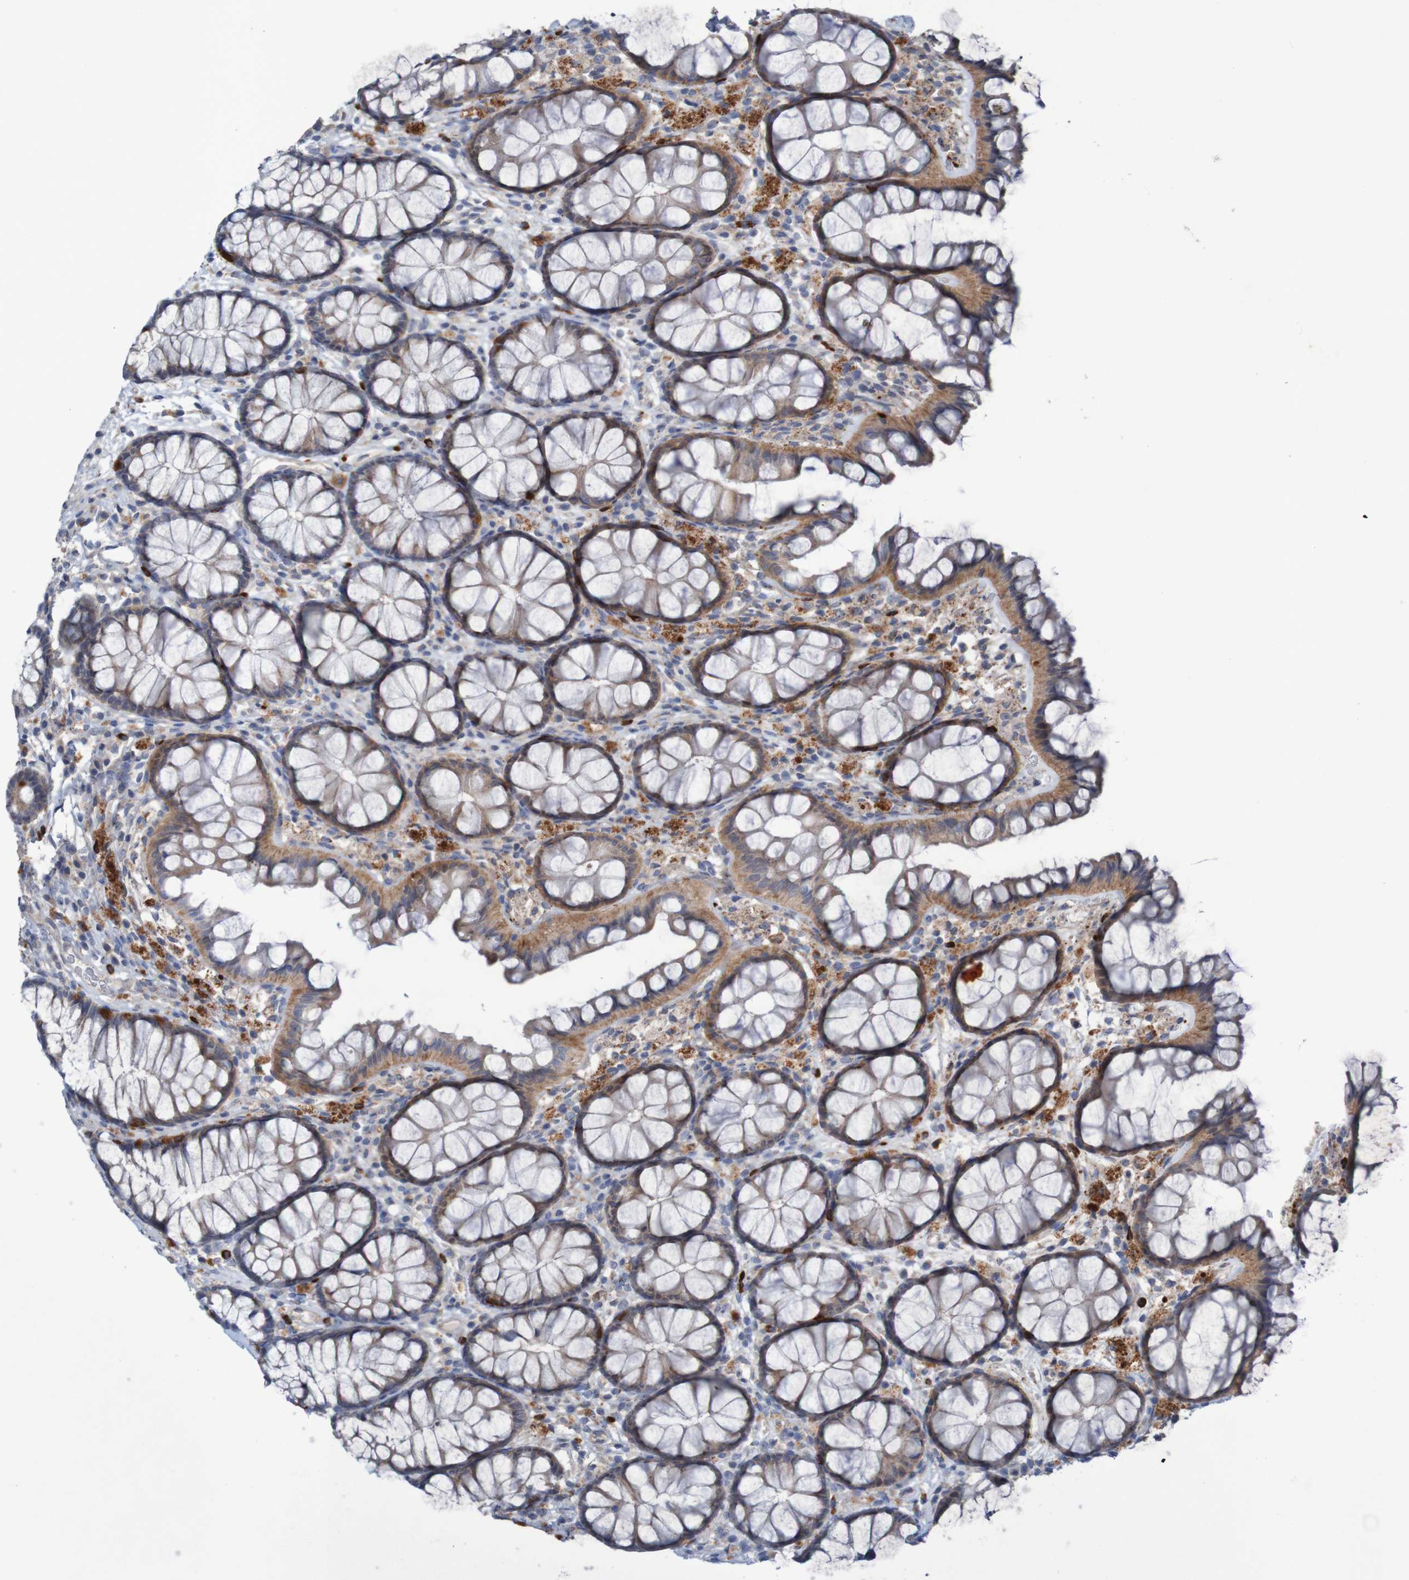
{"staining": {"intensity": "moderate", "quantity": ">75%", "location": "cytoplasmic/membranous"}, "tissue": "colon", "cell_type": "Endothelial cells", "image_type": "normal", "snomed": [{"axis": "morphology", "description": "Normal tissue, NOS"}, {"axis": "topography", "description": "Colon"}], "caption": "An immunohistochemistry micrograph of unremarkable tissue is shown. Protein staining in brown labels moderate cytoplasmic/membranous positivity in colon within endothelial cells. The protein is stained brown, and the nuclei are stained in blue (DAB (3,3'-diaminobenzidine) IHC with brightfield microscopy, high magnification).", "gene": "ANGPT4", "patient": {"sex": "female", "age": 55}}